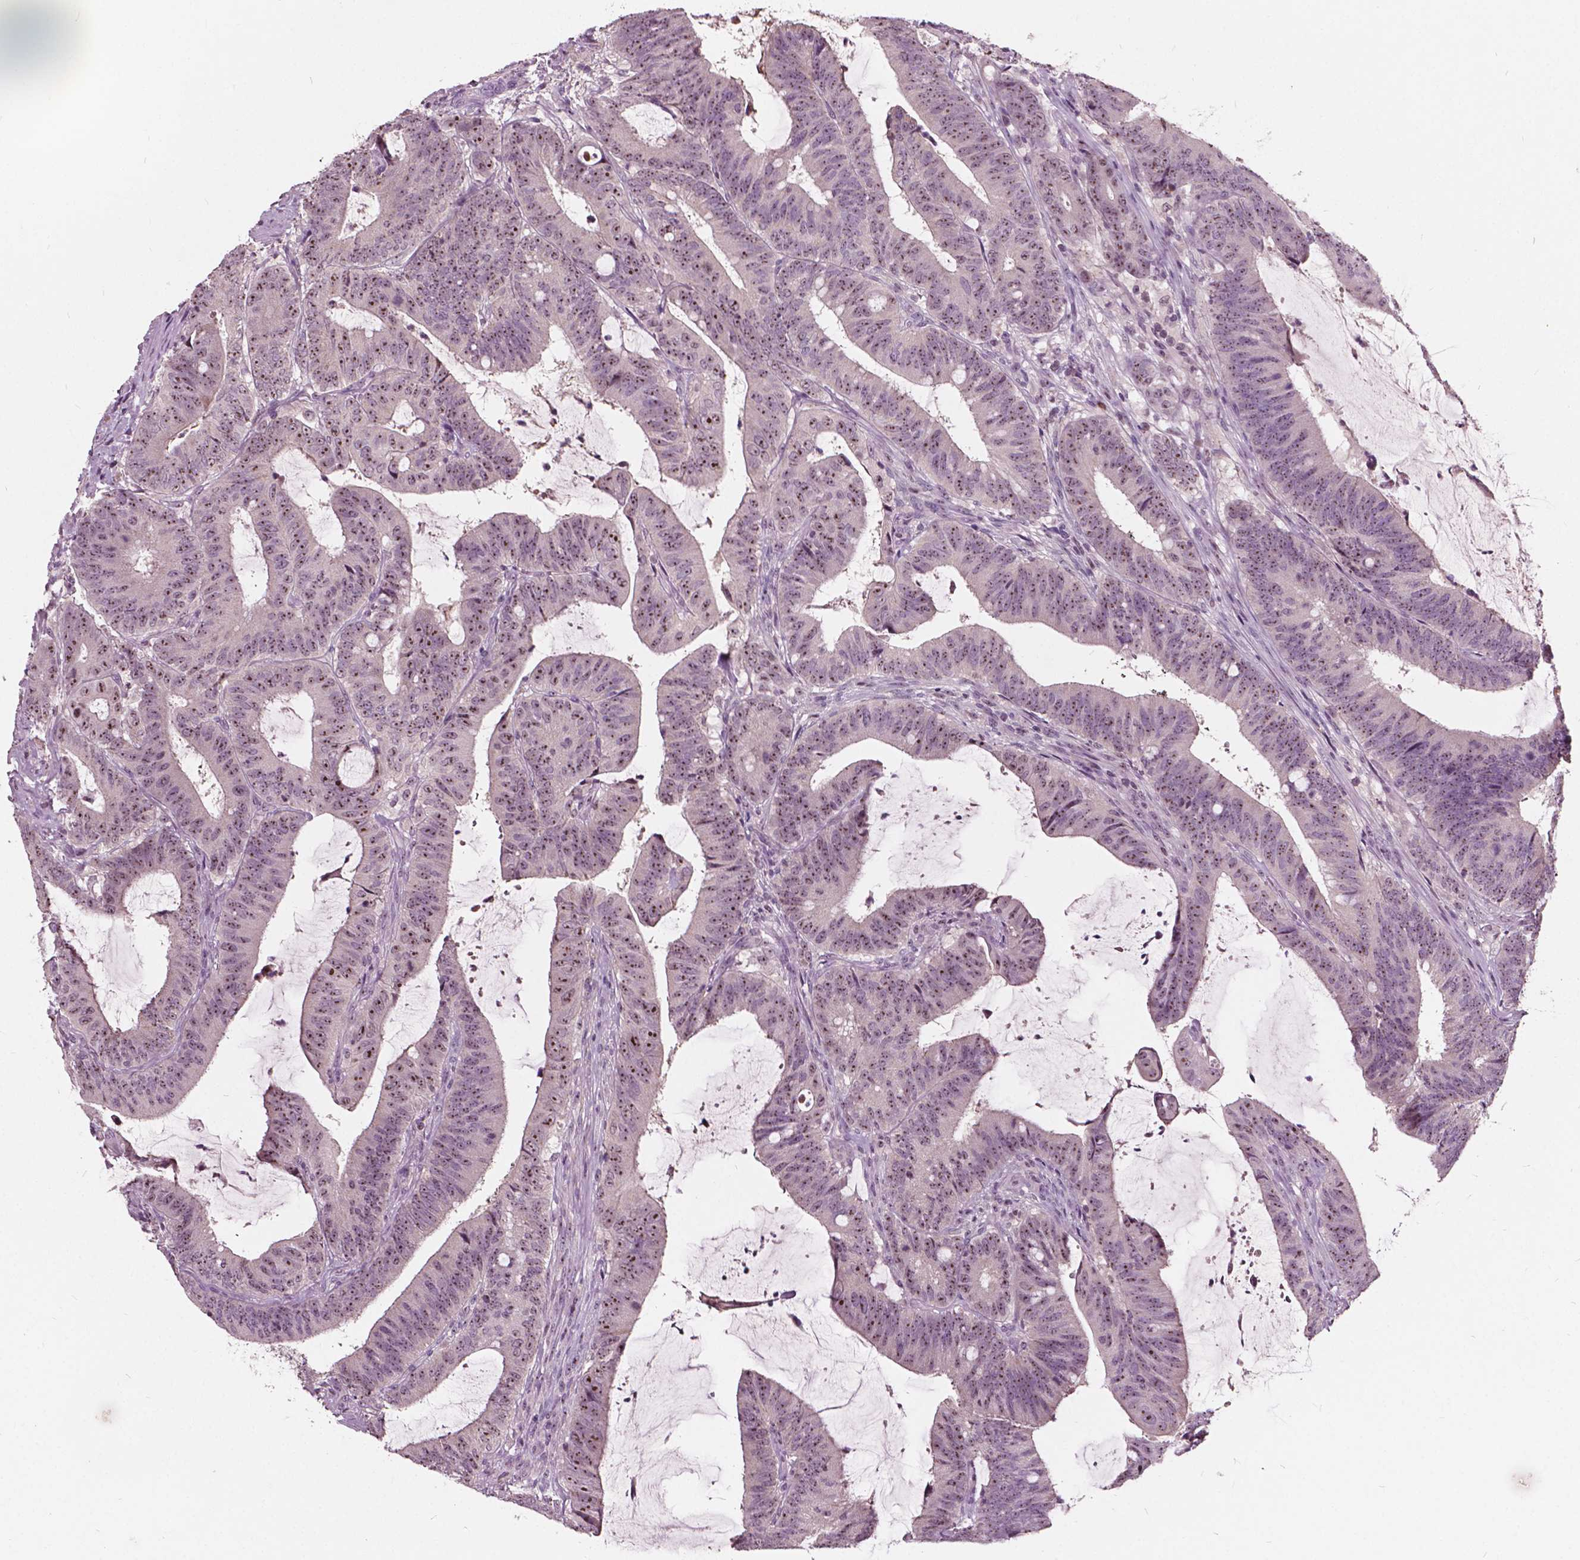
{"staining": {"intensity": "moderate", "quantity": ">75%", "location": "nuclear"}, "tissue": "colorectal cancer", "cell_type": "Tumor cells", "image_type": "cancer", "snomed": [{"axis": "morphology", "description": "Adenocarcinoma, NOS"}, {"axis": "topography", "description": "Colon"}], "caption": "A brown stain highlights moderate nuclear expression of a protein in colorectal cancer (adenocarcinoma) tumor cells.", "gene": "ODF3L2", "patient": {"sex": "female", "age": 43}}